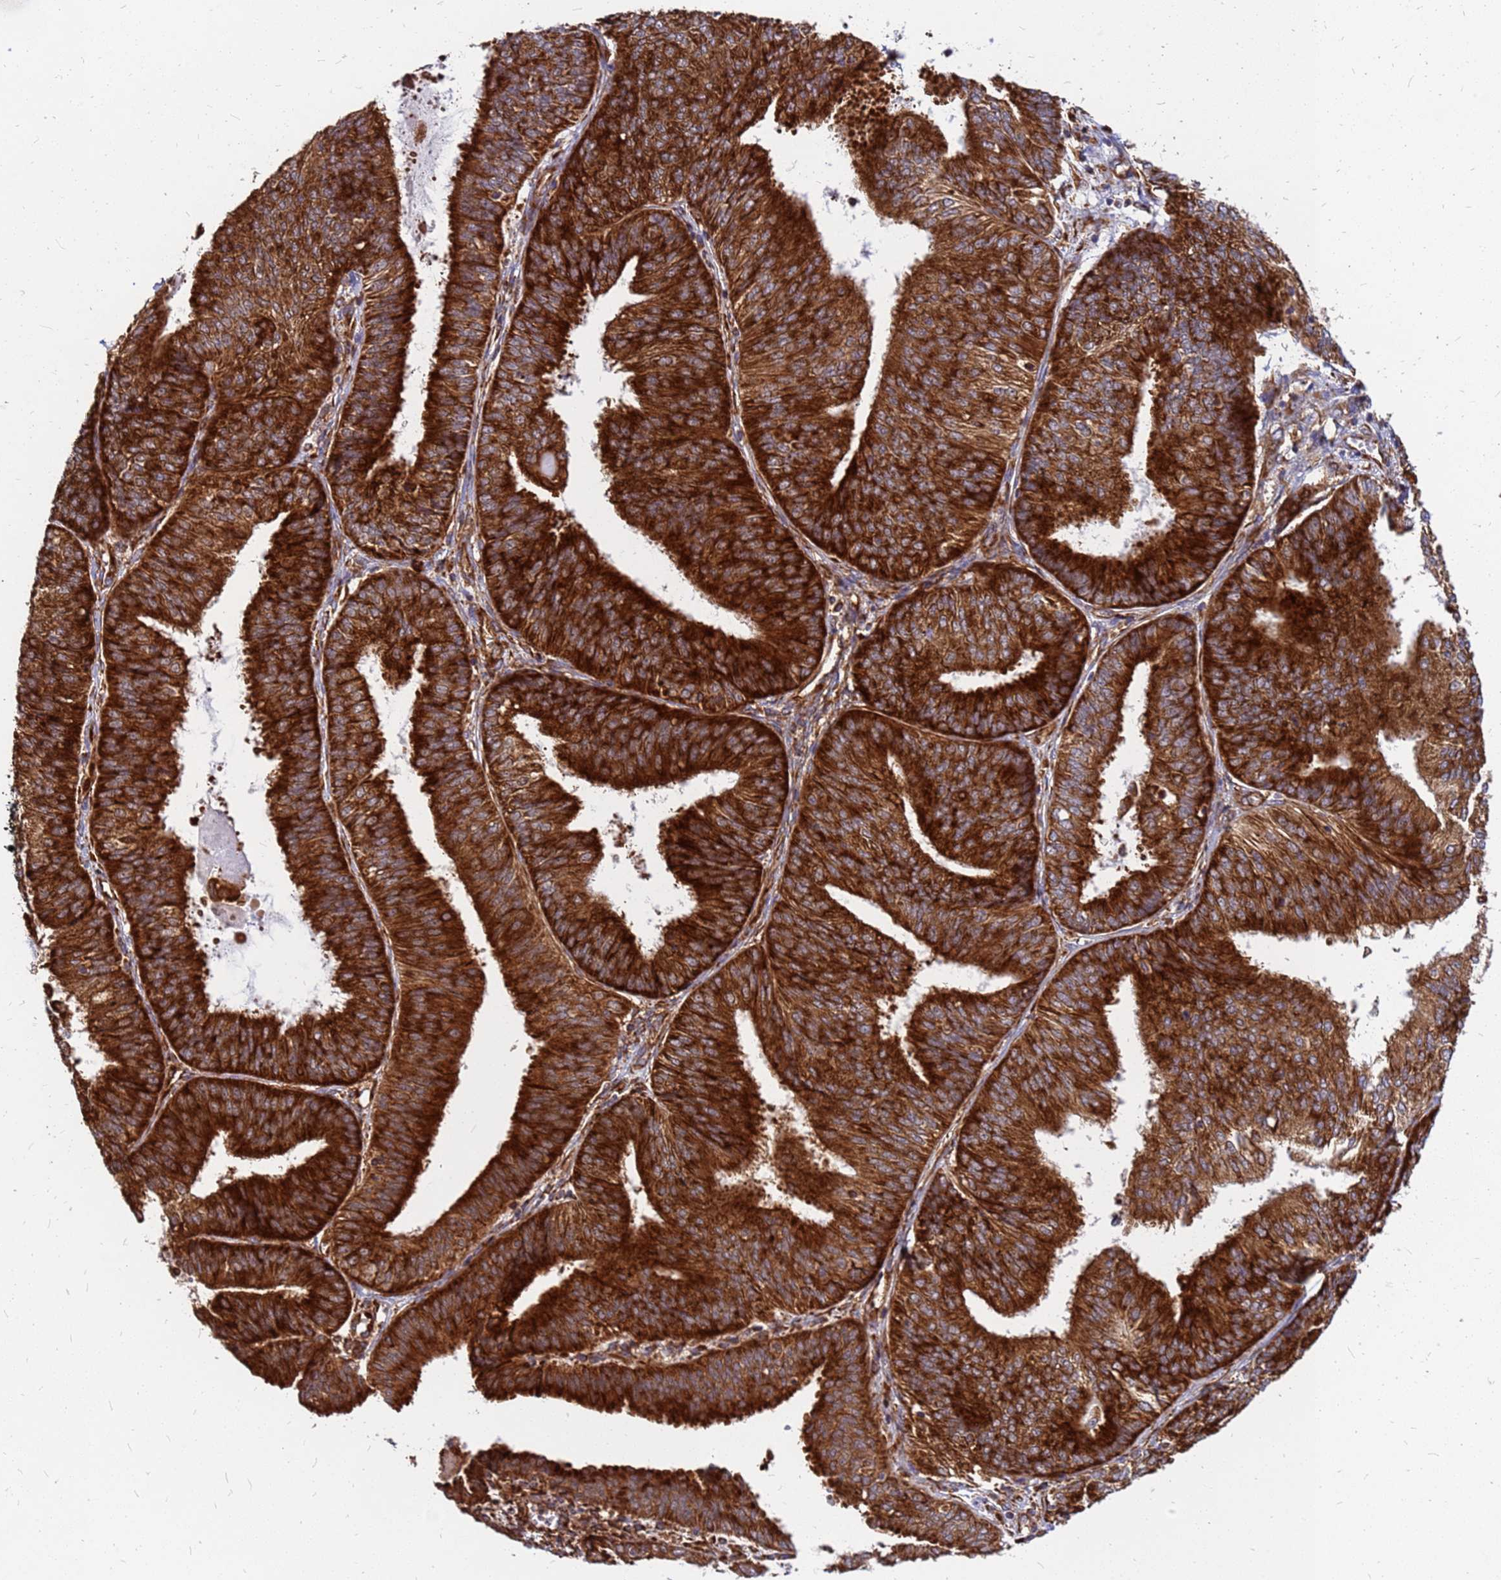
{"staining": {"intensity": "strong", "quantity": ">75%", "location": "cytoplasmic/membranous"}, "tissue": "endometrial cancer", "cell_type": "Tumor cells", "image_type": "cancer", "snomed": [{"axis": "morphology", "description": "Adenocarcinoma, NOS"}, {"axis": "topography", "description": "Endometrium"}], "caption": "Endometrial cancer tissue exhibits strong cytoplasmic/membranous positivity in approximately >75% of tumor cells, visualized by immunohistochemistry. (DAB IHC, brown staining for protein, blue staining for nuclei).", "gene": "RPL8", "patient": {"sex": "female", "age": 58}}